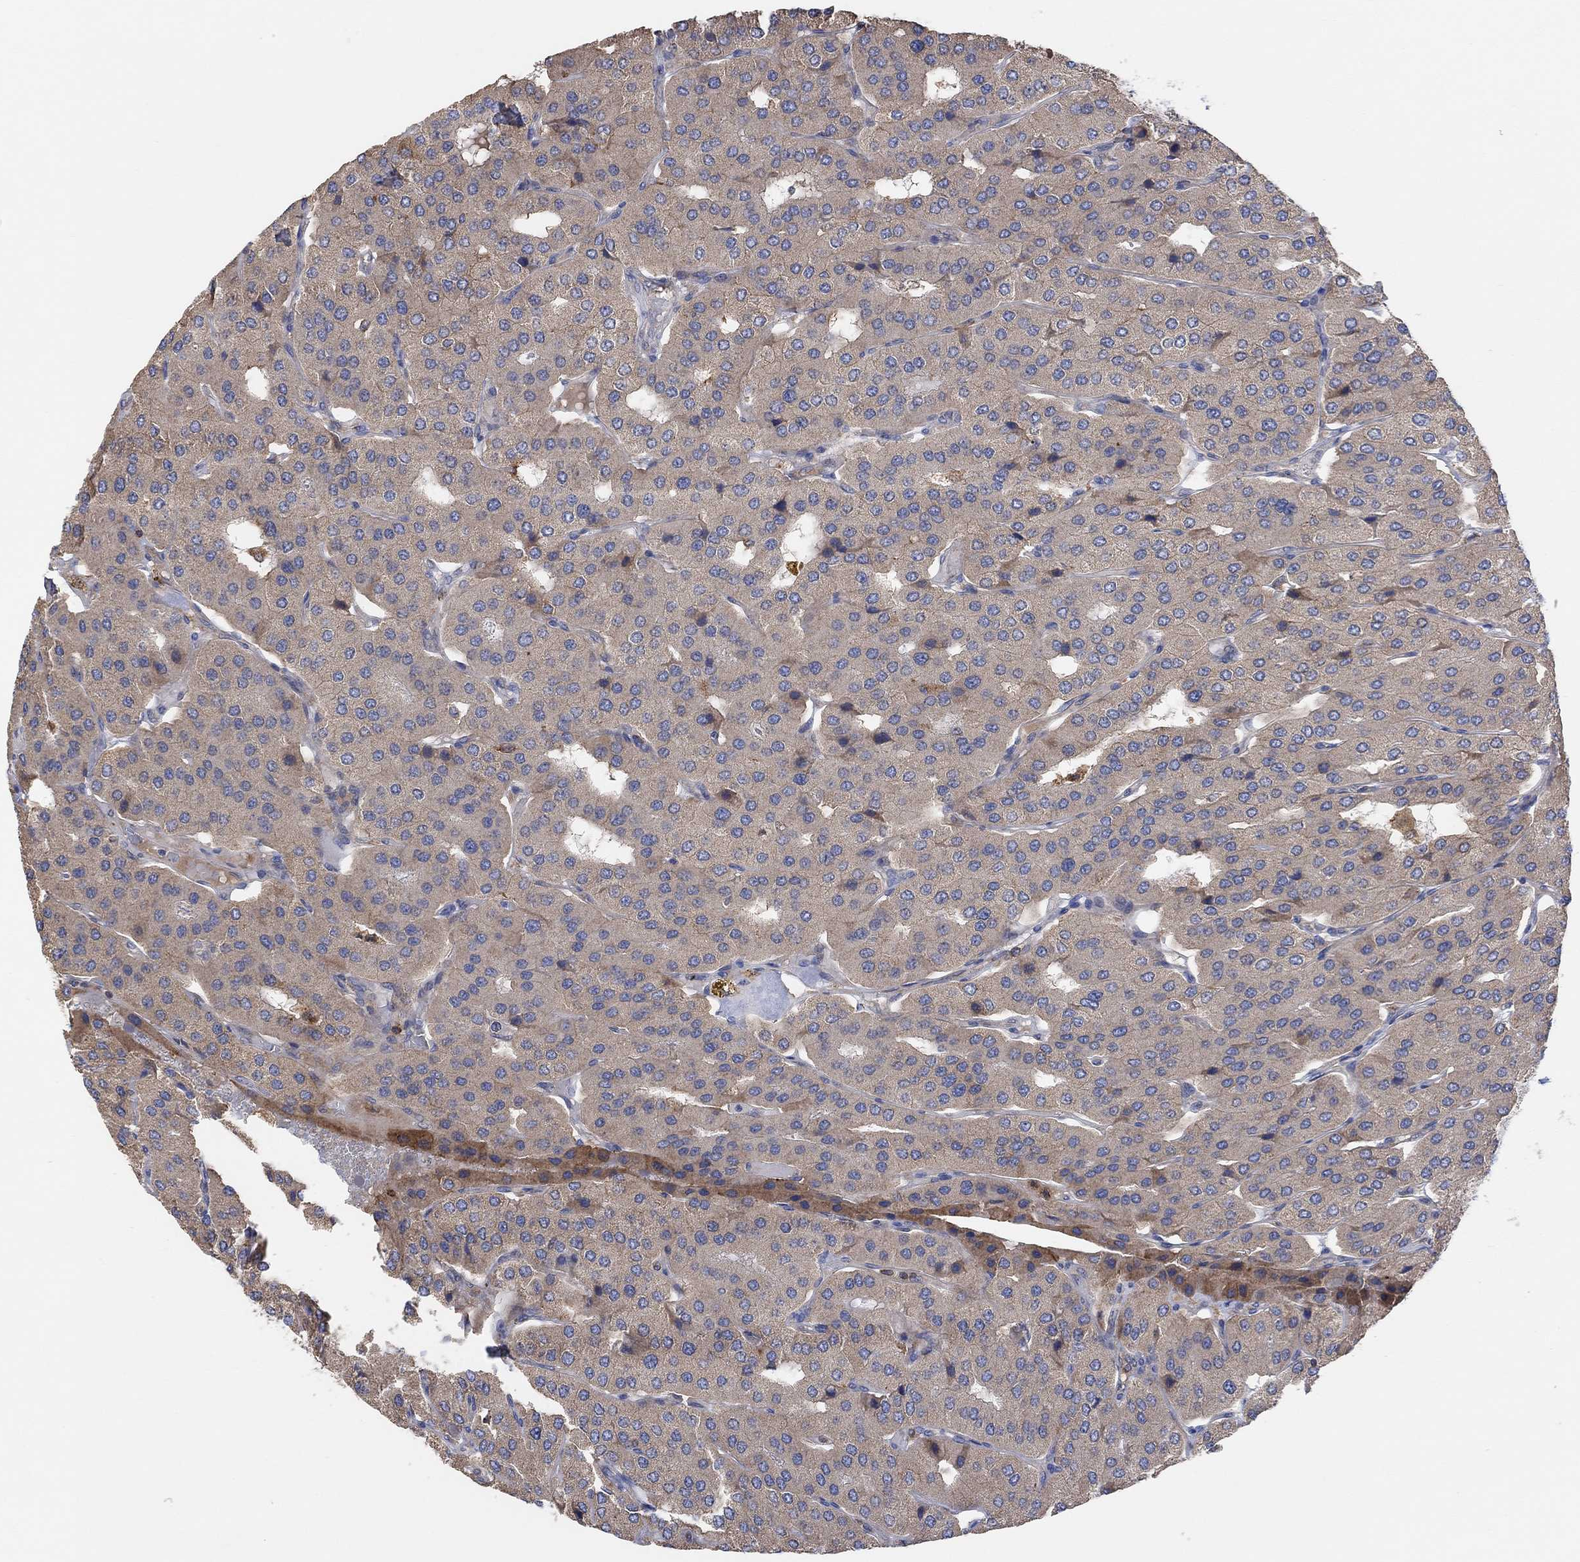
{"staining": {"intensity": "weak", "quantity": ">75%", "location": "cytoplasmic/membranous"}, "tissue": "parathyroid gland", "cell_type": "Glandular cells", "image_type": "normal", "snomed": [{"axis": "morphology", "description": "Normal tissue, NOS"}, {"axis": "morphology", "description": "Adenoma, NOS"}, {"axis": "topography", "description": "Parathyroid gland"}], "caption": "DAB immunohistochemical staining of unremarkable human parathyroid gland demonstrates weak cytoplasmic/membranous protein staining in about >75% of glandular cells. The protein of interest is stained brown, and the nuclei are stained in blue (DAB (3,3'-diaminobenzidine) IHC with brightfield microscopy, high magnification).", "gene": "BLOC1S3", "patient": {"sex": "female", "age": 86}}